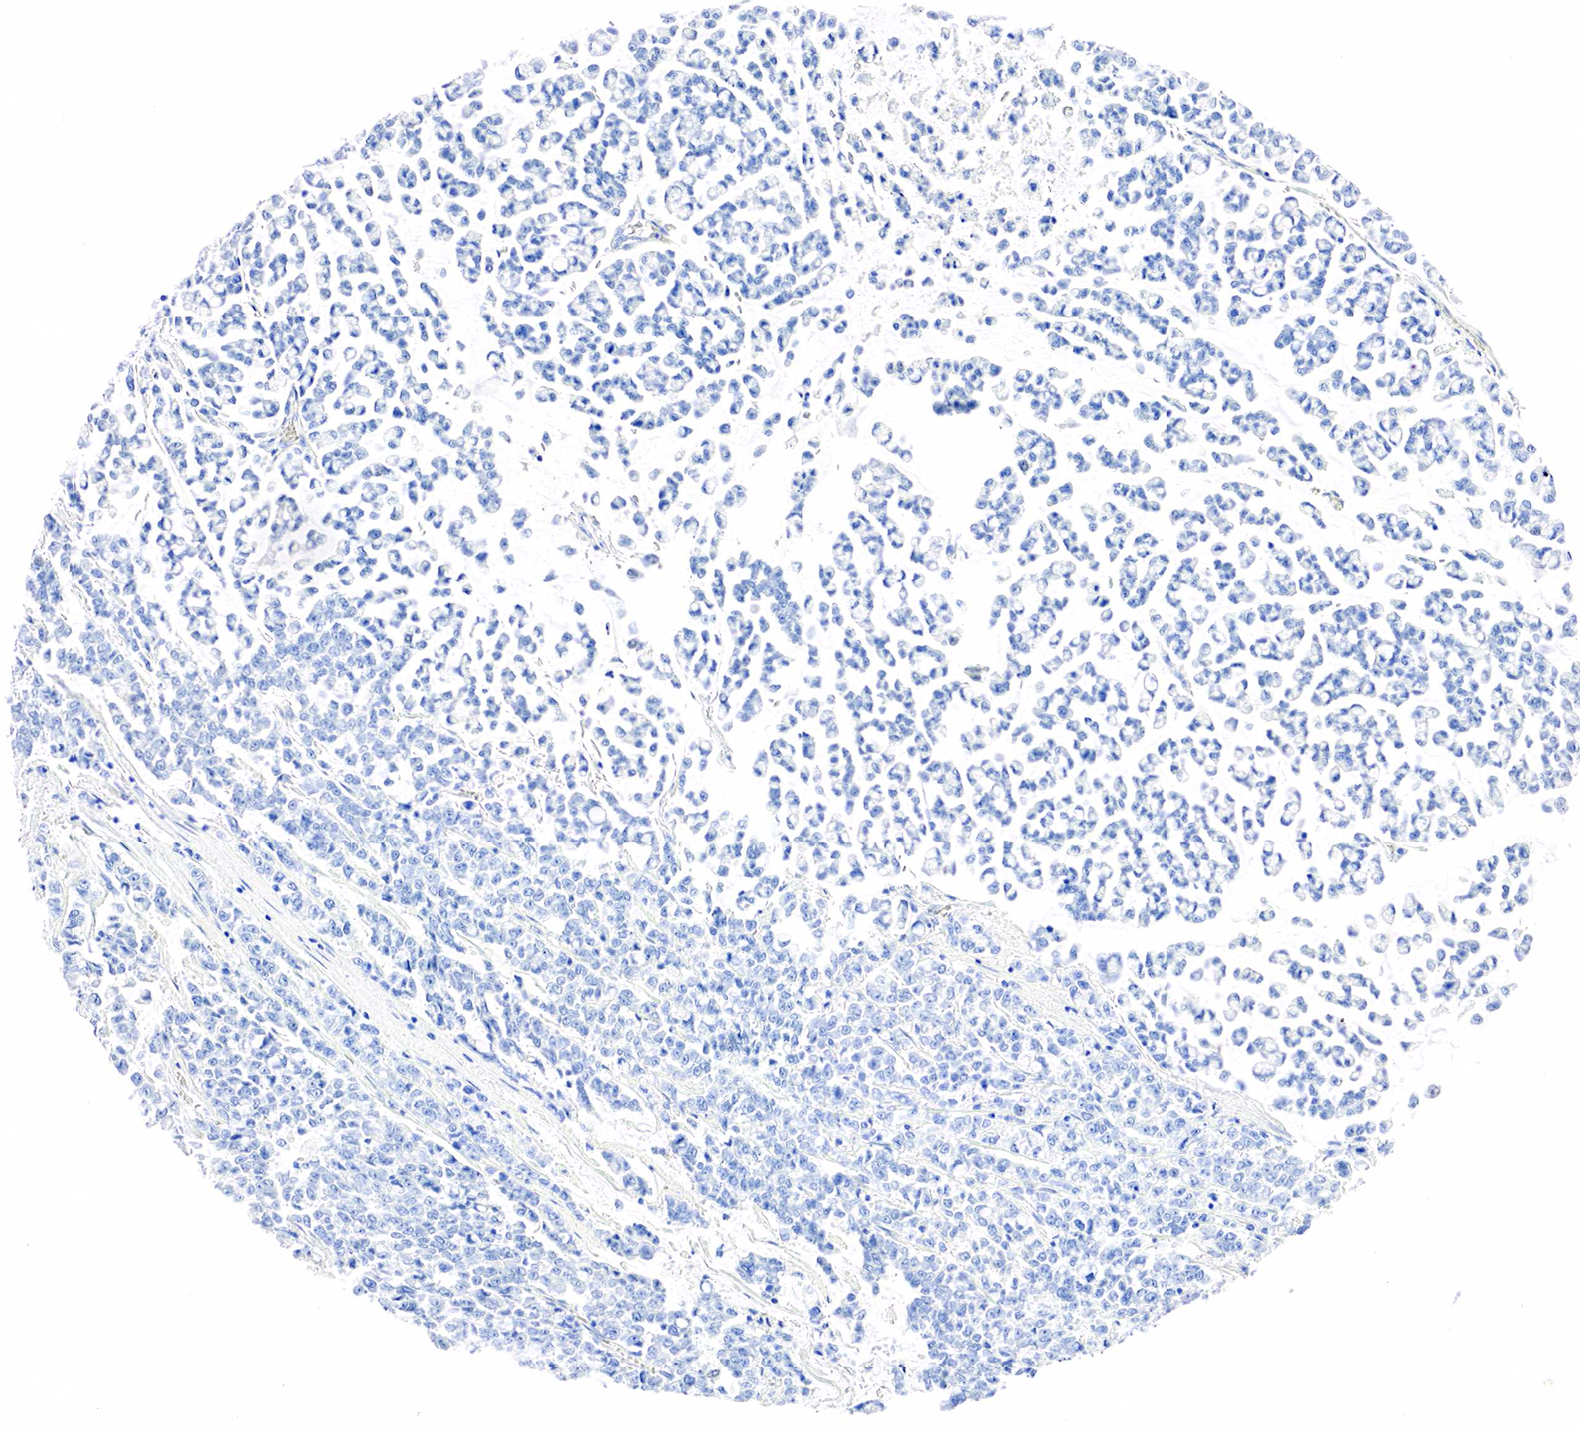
{"staining": {"intensity": "negative", "quantity": "none", "location": "none"}, "tissue": "liver cancer", "cell_type": "Tumor cells", "image_type": "cancer", "snomed": [{"axis": "morphology", "description": "Carcinoma, metastatic, NOS"}, {"axis": "topography", "description": "Liver"}], "caption": "Human liver cancer stained for a protein using immunohistochemistry (IHC) displays no expression in tumor cells.", "gene": "PTH", "patient": {"sex": "female", "age": 58}}